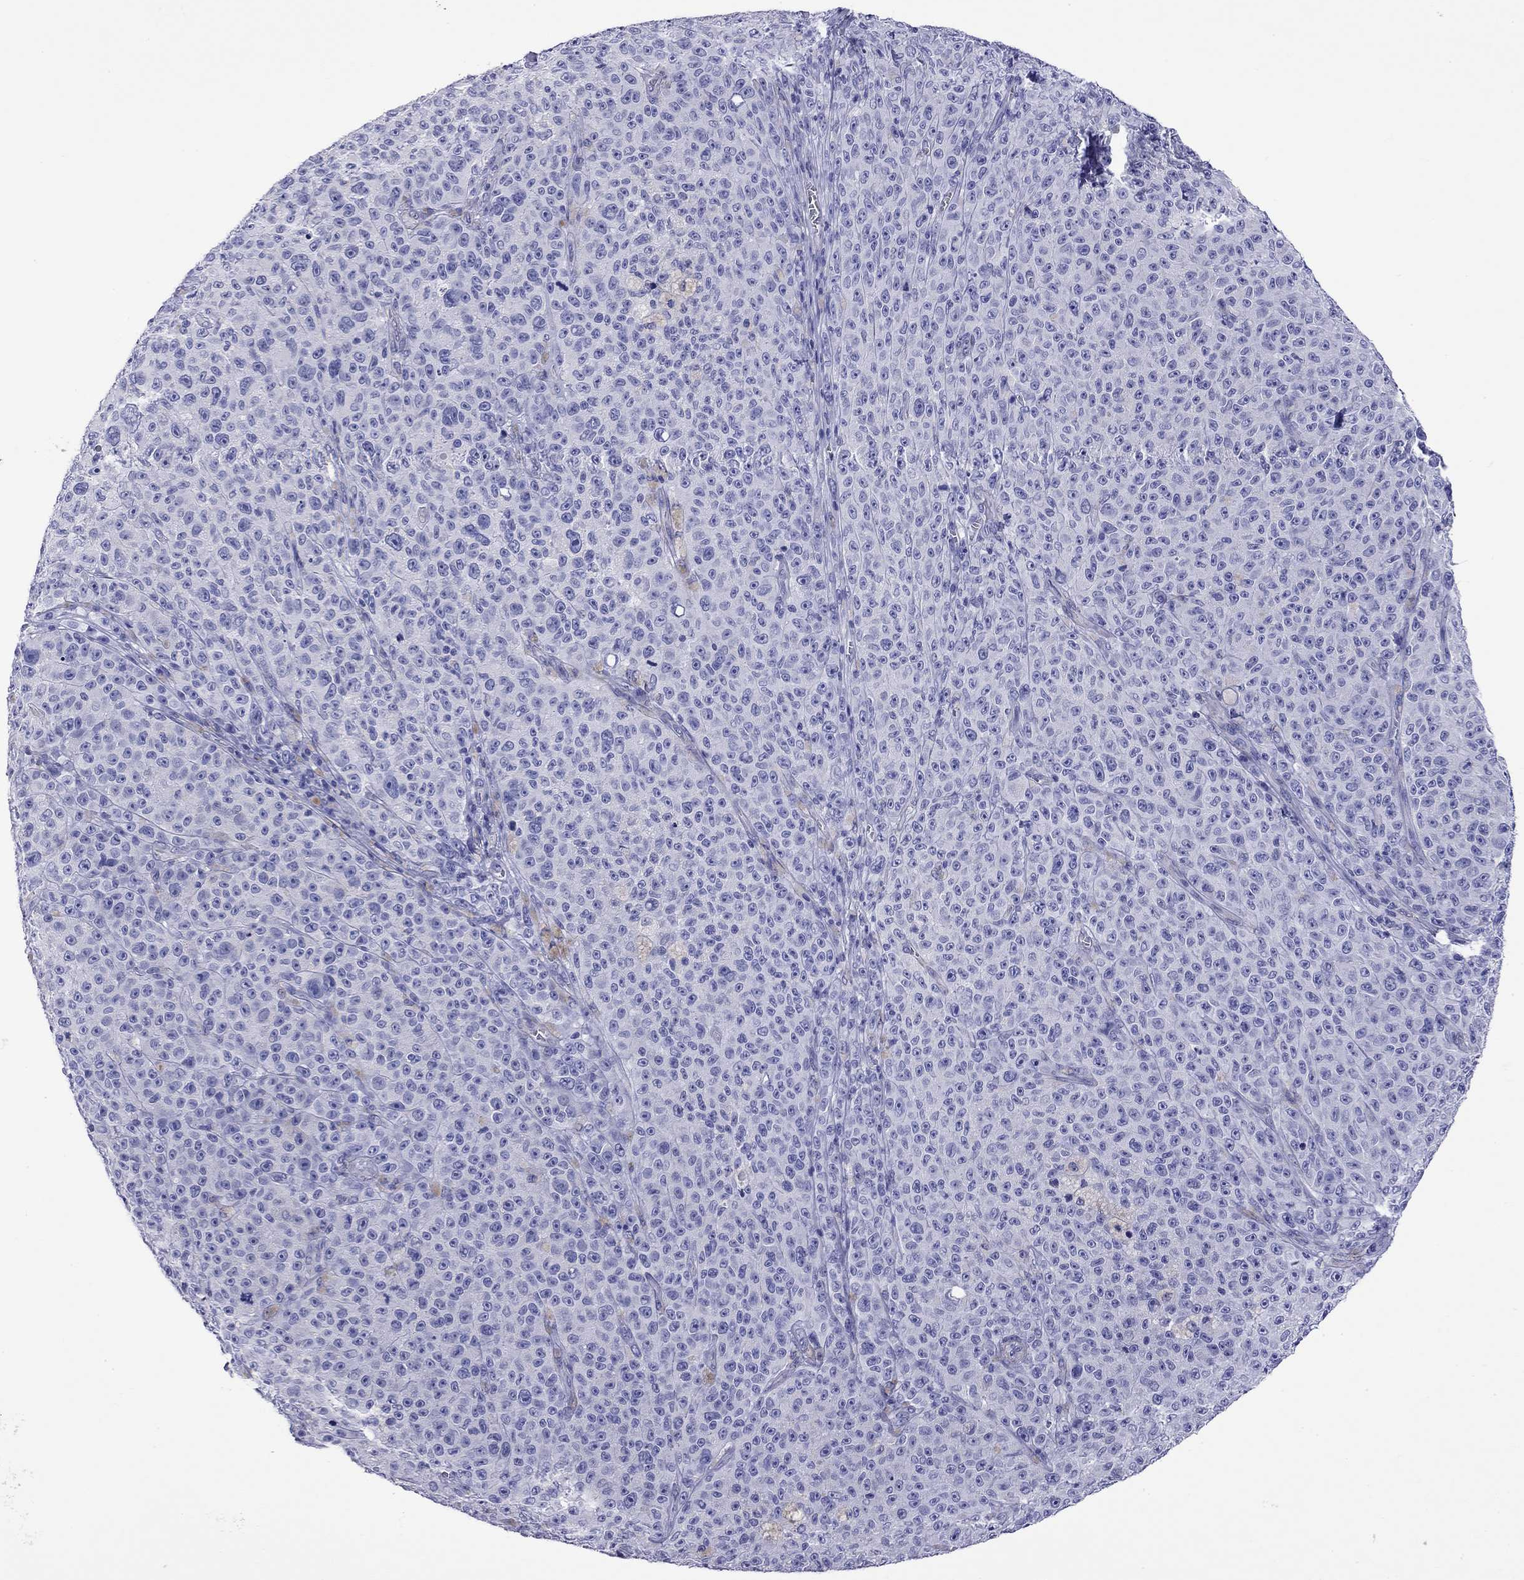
{"staining": {"intensity": "negative", "quantity": "none", "location": "none"}, "tissue": "melanoma", "cell_type": "Tumor cells", "image_type": "cancer", "snomed": [{"axis": "morphology", "description": "Malignant melanoma, NOS"}, {"axis": "topography", "description": "Skin"}], "caption": "This is an immunohistochemistry photomicrograph of human malignant melanoma. There is no expression in tumor cells.", "gene": "KIAA2012", "patient": {"sex": "female", "age": 82}}